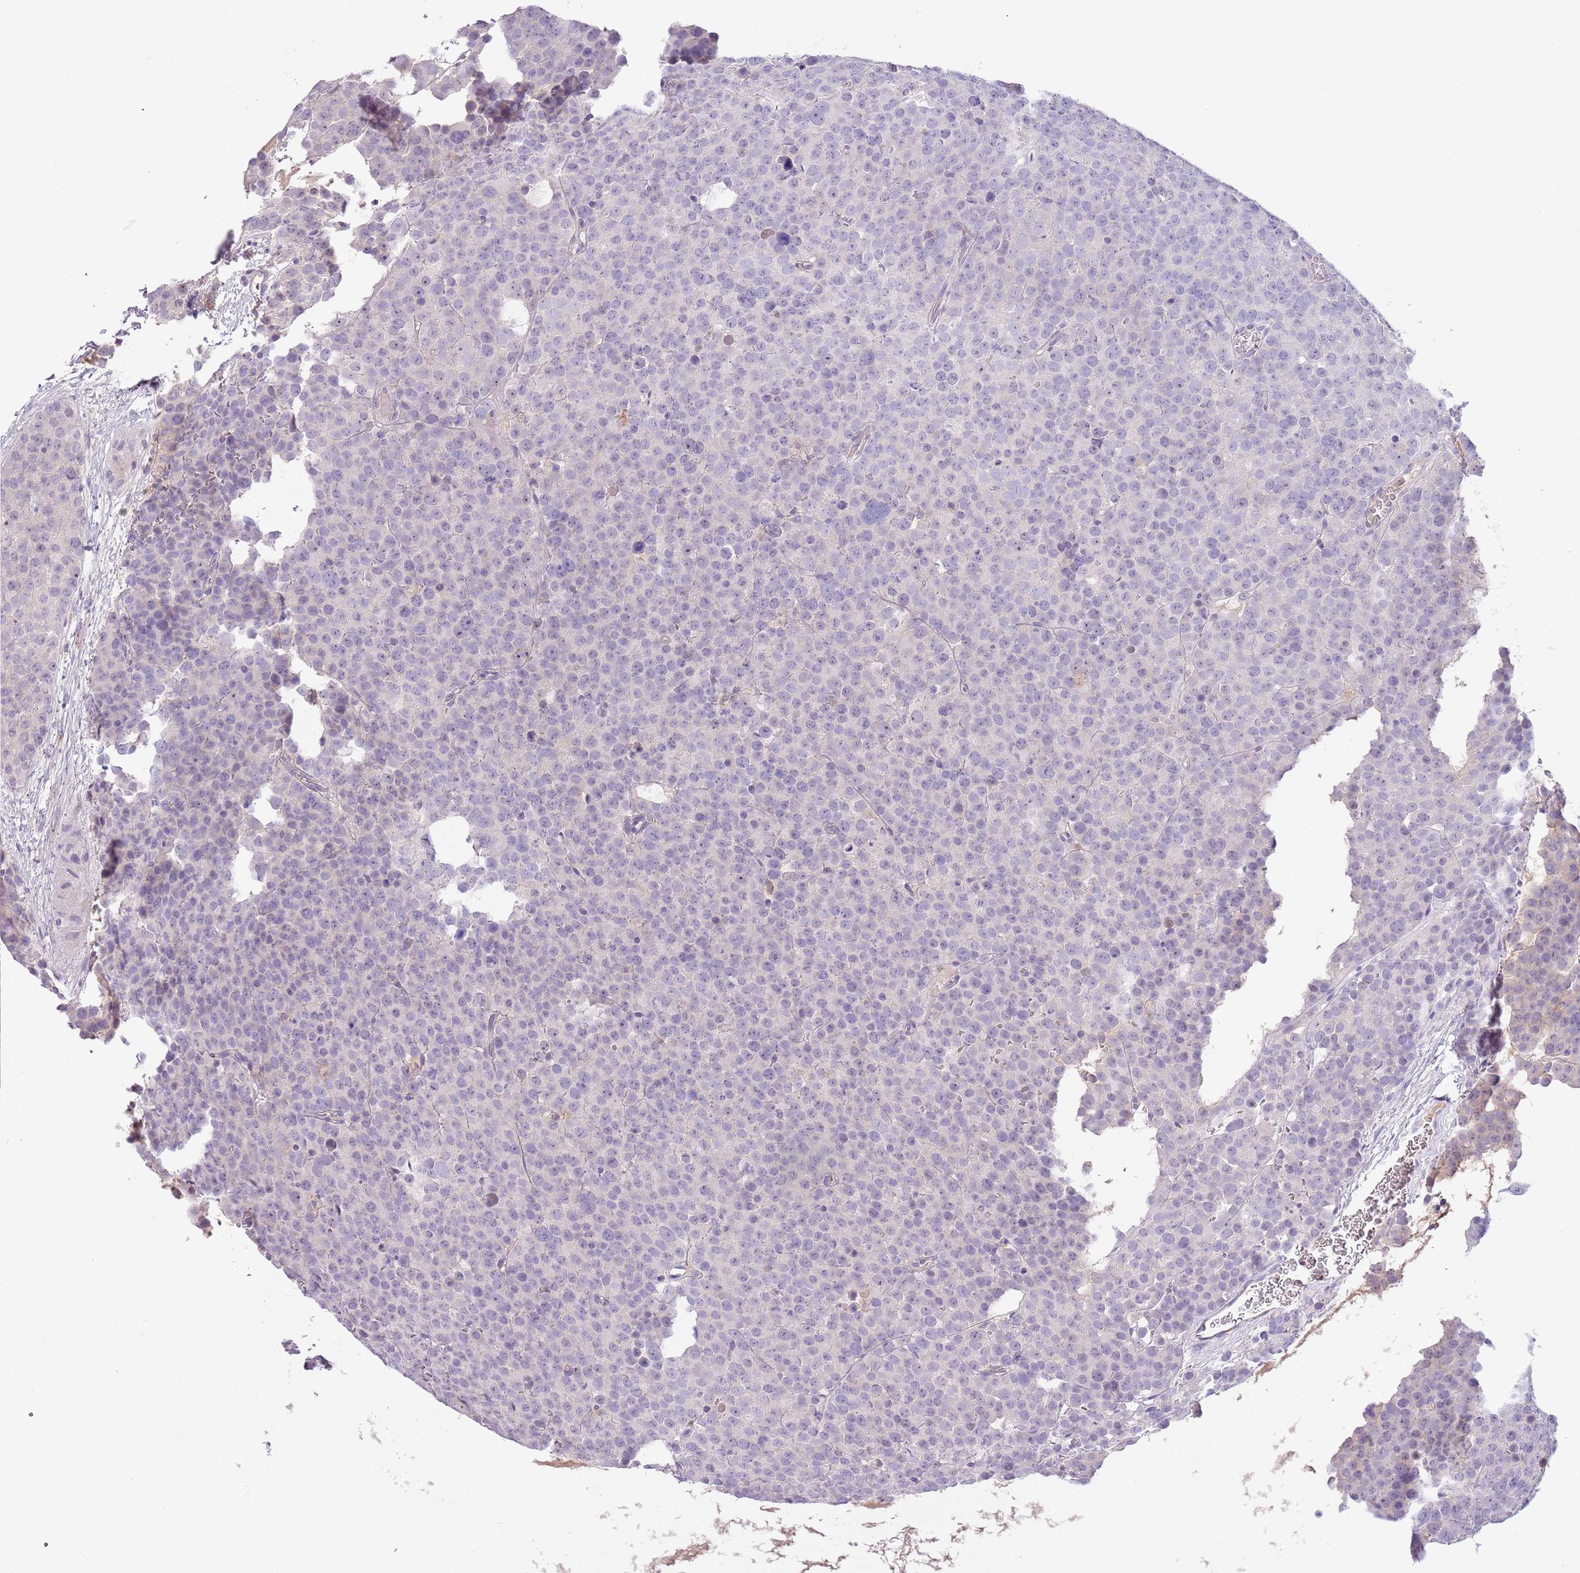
{"staining": {"intensity": "negative", "quantity": "none", "location": "none"}, "tissue": "testis cancer", "cell_type": "Tumor cells", "image_type": "cancer", "snomed": [{"axis": "morphology", "description": "Seminoma, NOS"}, {"axis": "topography", "description": "Testis"}], "caption": "The micrograph shows no significant staining in tumor cells of testis cancer (seminoma).", "gene": "CFAP73", "patient": {"sex": "male", "age": 71}}